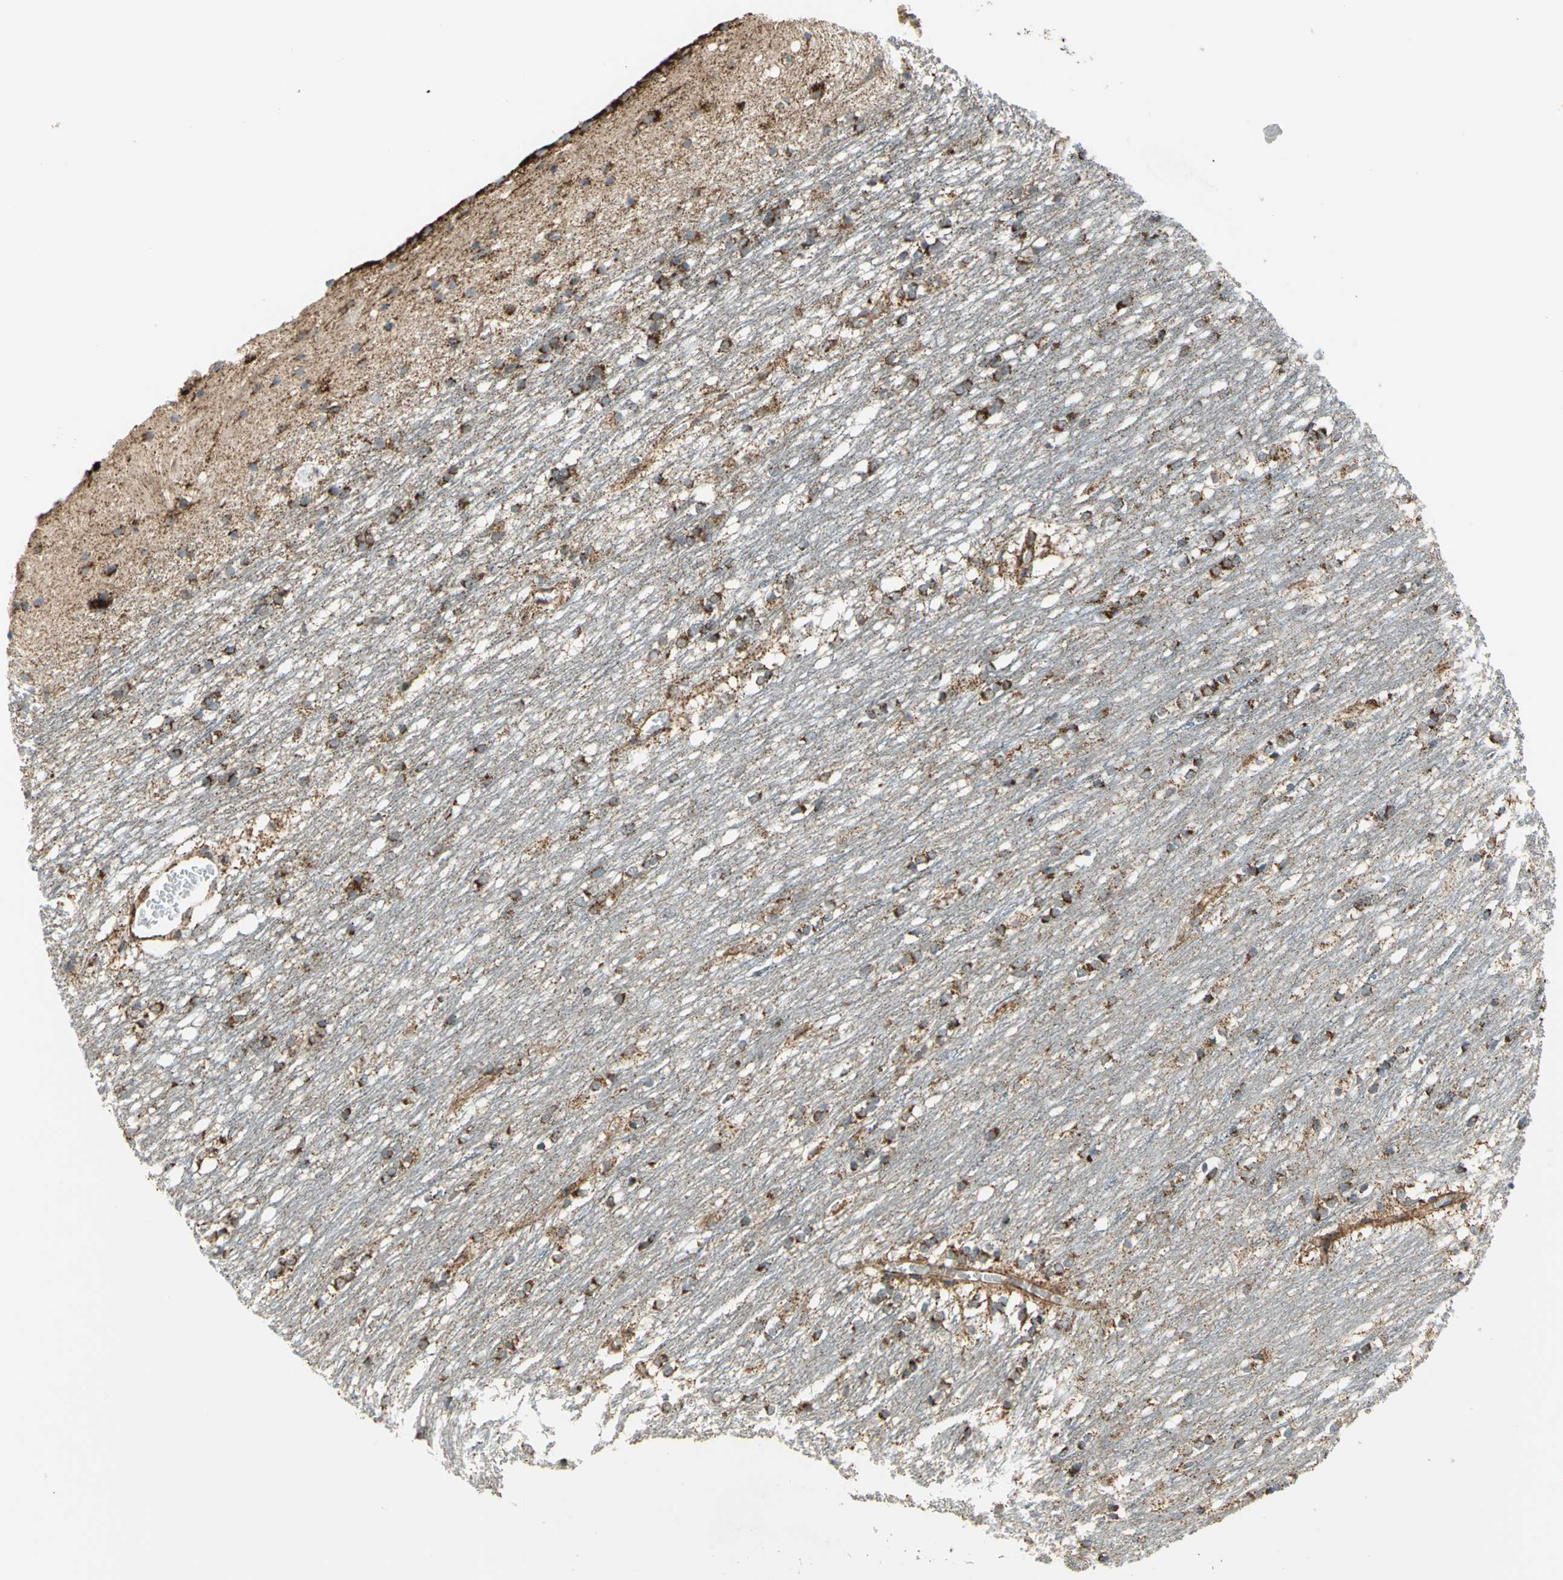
{"staining": {"intensity": "moderate", "quantity": ">75%", "location": "cytoplasmic/membranous"}, "tissue": "caudate", "cell_type": "Glial cells", "image_type": "normal", "snomed": [{"axis": "morphology", "description": "Normal tissue, NOS"}, {"axis": "topography", "description": "Lateral ventricle wall"}], "caption": "Approximately >75% of glial cells in benign caudate demonstrate moderate cytoplasmic/membranous protein expression as visualized by brown immunohistochemical staining.", "gene": "MRPS22", "patient": {"sex": "female", "age": 19}}